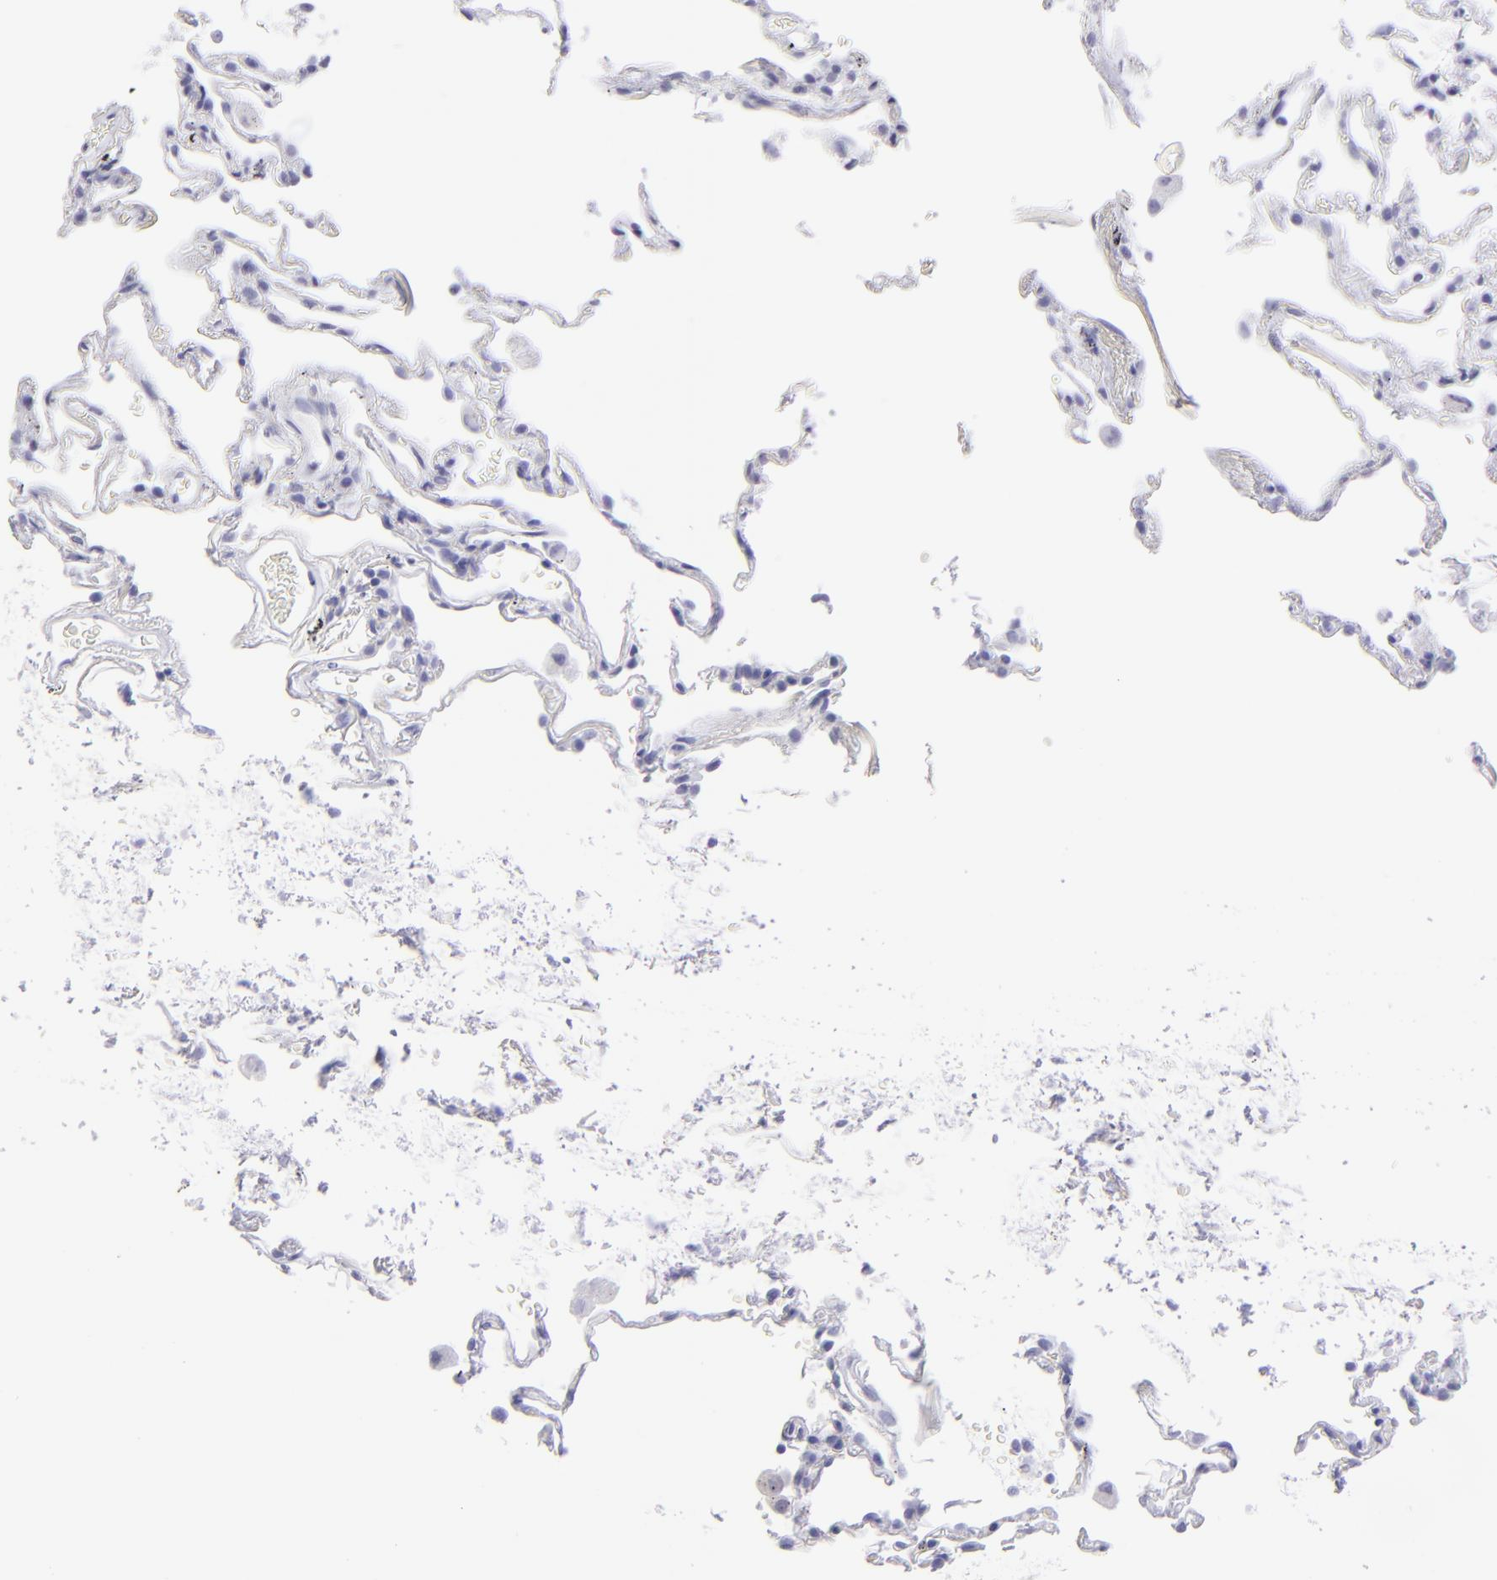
{"staining": {"intensity": "negative", "quantity": "none", "location": "none"}, "tissue": "lung", "cell_type": "Alveolar cells", "image_type": "normal", "snomed": [{"axis": "morphology", "description": "Normal tissue, NOS"}, {"axis": "morphology", "description": "Inflammation, NOS"}, {"axis": "topography", "description": "Lung"}], "caption": "The histopathology image exhibits no staining of alveolar cells in benign lung.", "gene": "SLC1A3", "patient": {"sex": "male", "age": 69}}